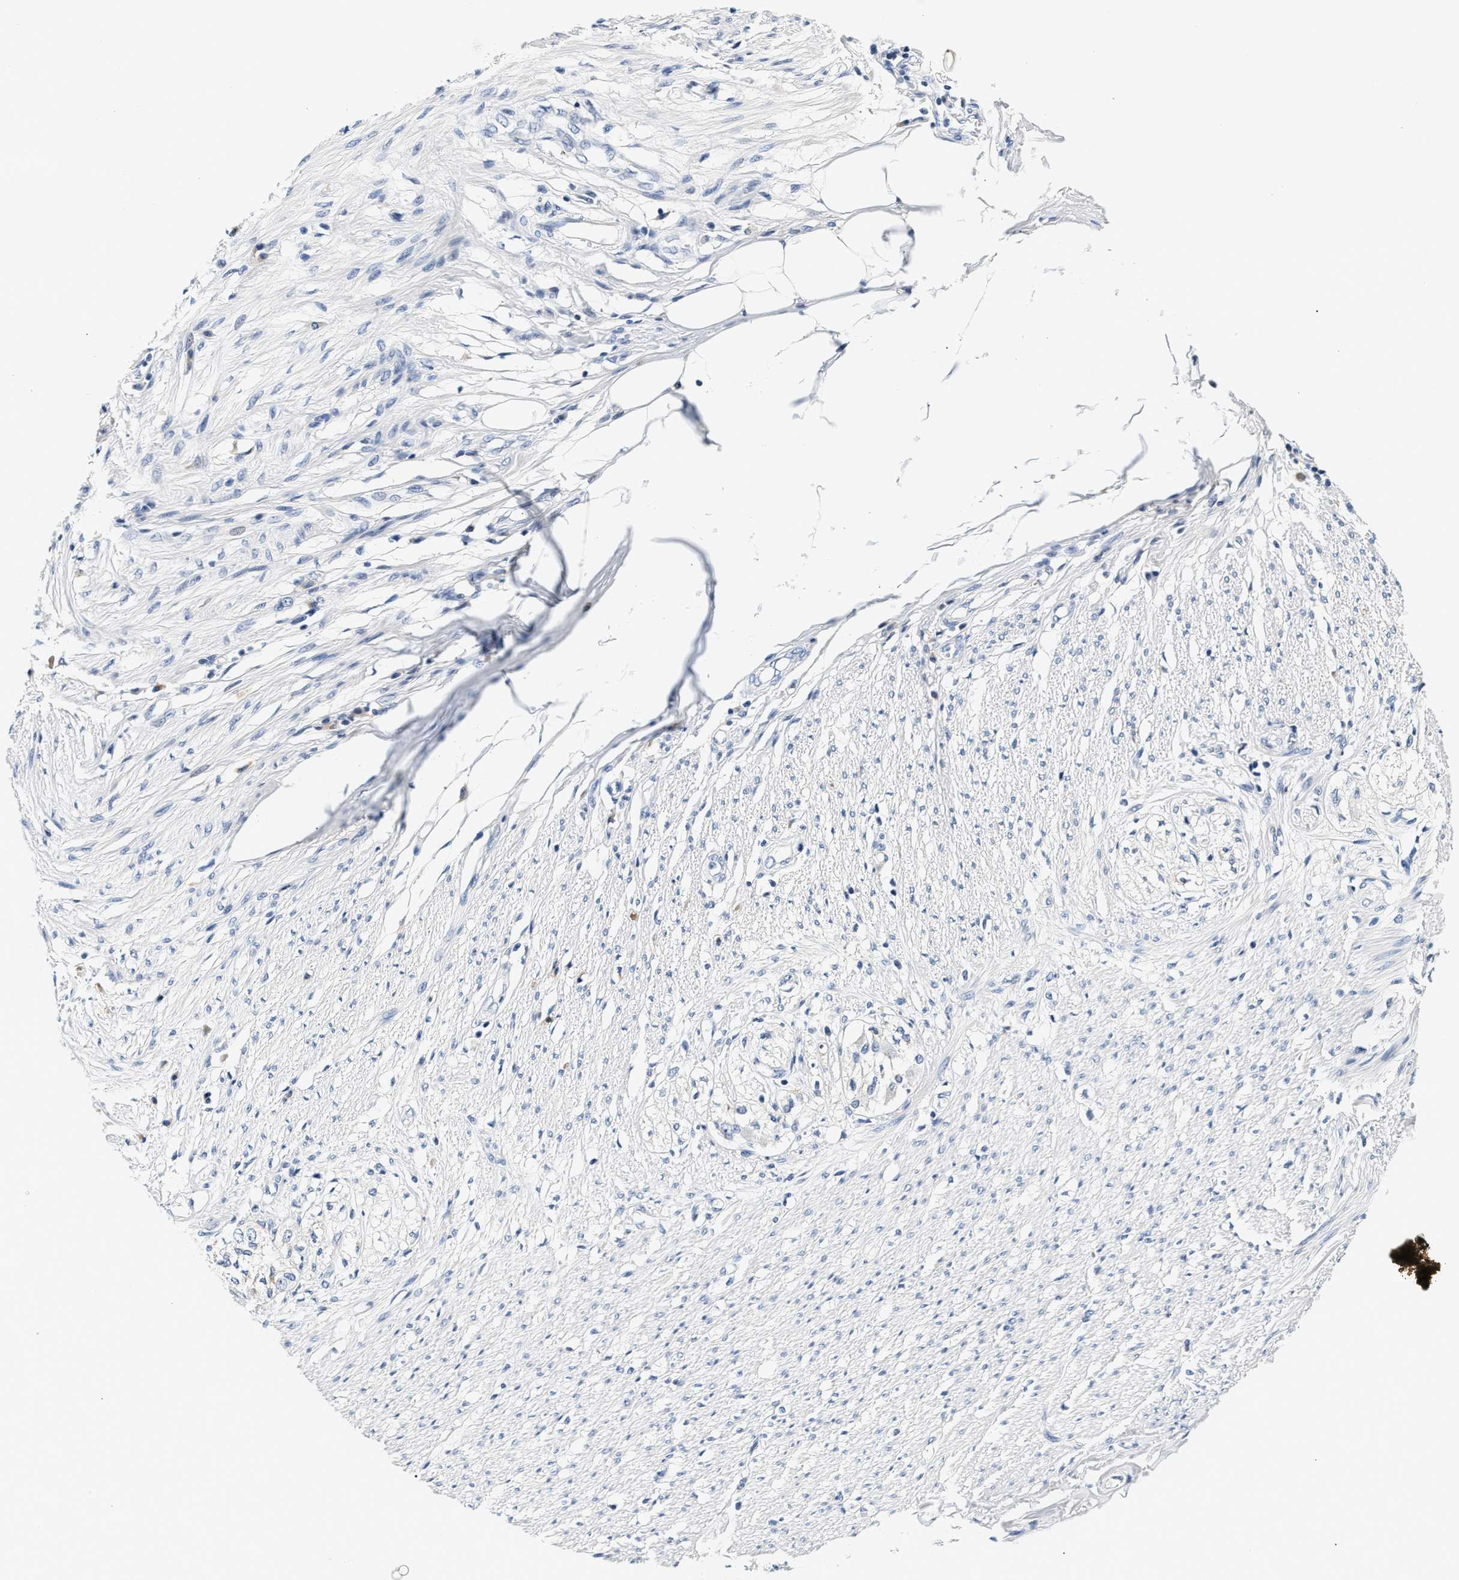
{"staining": {"intensity": "negative", "quantity": "none", "location": "none"}, "tissue": "smooth muscle", "cell_type": "Smooth muscle cells", "image_type": "normal", "snomed": [{"axis": "morphology", "description": "Normal tissue, NOS"}, {"axis": "morphology", "description": "Adenocarcinoma, NOS"}, {"axis": "topography", "description": "Colon"}, {"axis": "topography", "description": "Peripheral nerve tissue"}], "caption": "This is an immunohistochemistry (IHC) photomicrograph of benign smooth muscle. There is no staining in smooth muscle cells.", "gene": "MED22", "patient": {"sex": "male", "age": 14}}